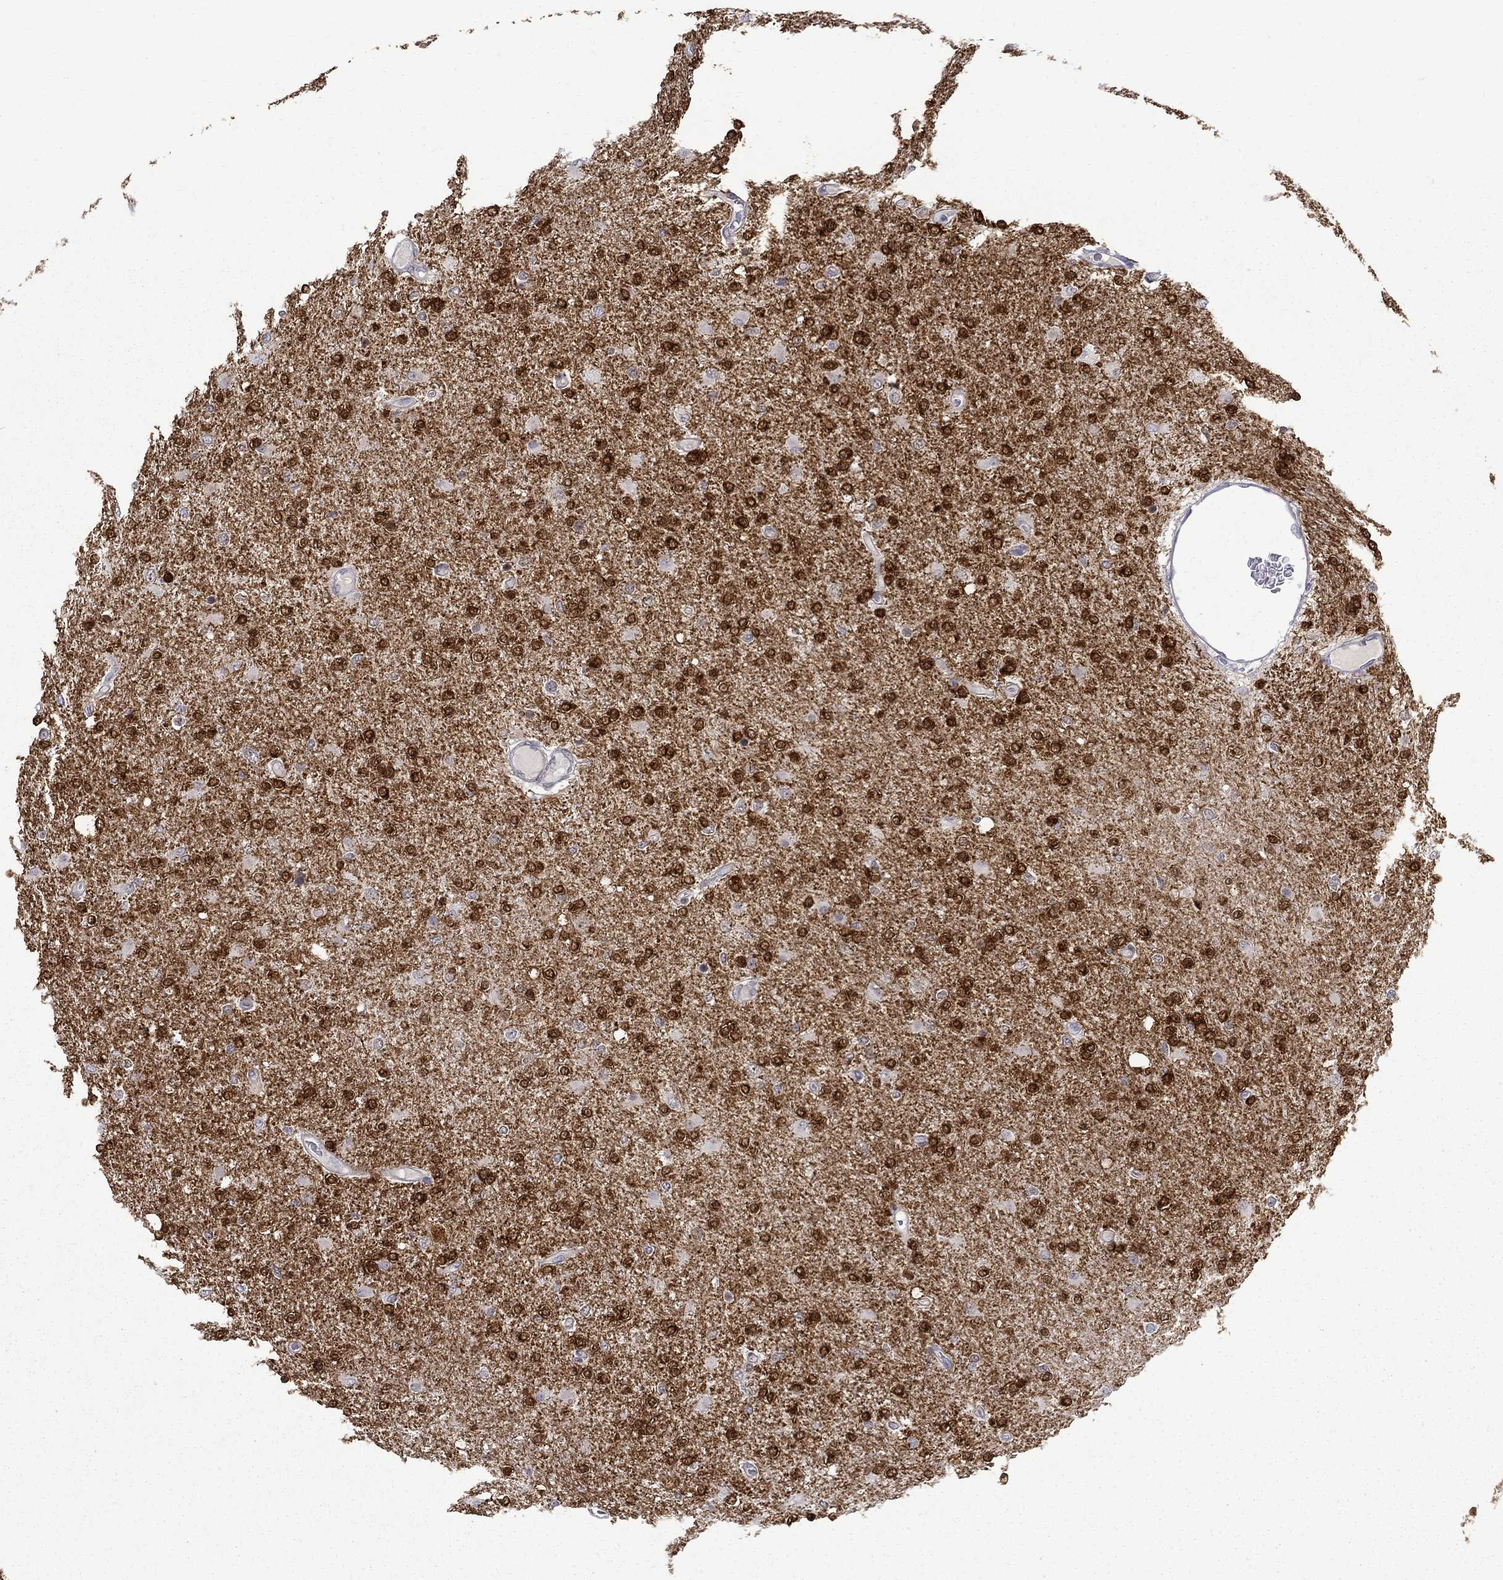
{"staining": {"intensity": "strong", "quantity": ">75%", "location": "nuclear"}, "tissue": "glioma", "cell_type": "Tumor cells", "image_type": "cancer", "snomed": [{"axis": "morphology", "description": "Glioma, malignant, High grade"}, {"axis": "topography", "description": "Cerebral cortex"}], "caption": "Glioma stained with immunohistochemistry shows strong nuclear expression in approximately >75% of tumor cells.", "gene": "PCBP3", "patient": {"sex": "male", "age": 70}}